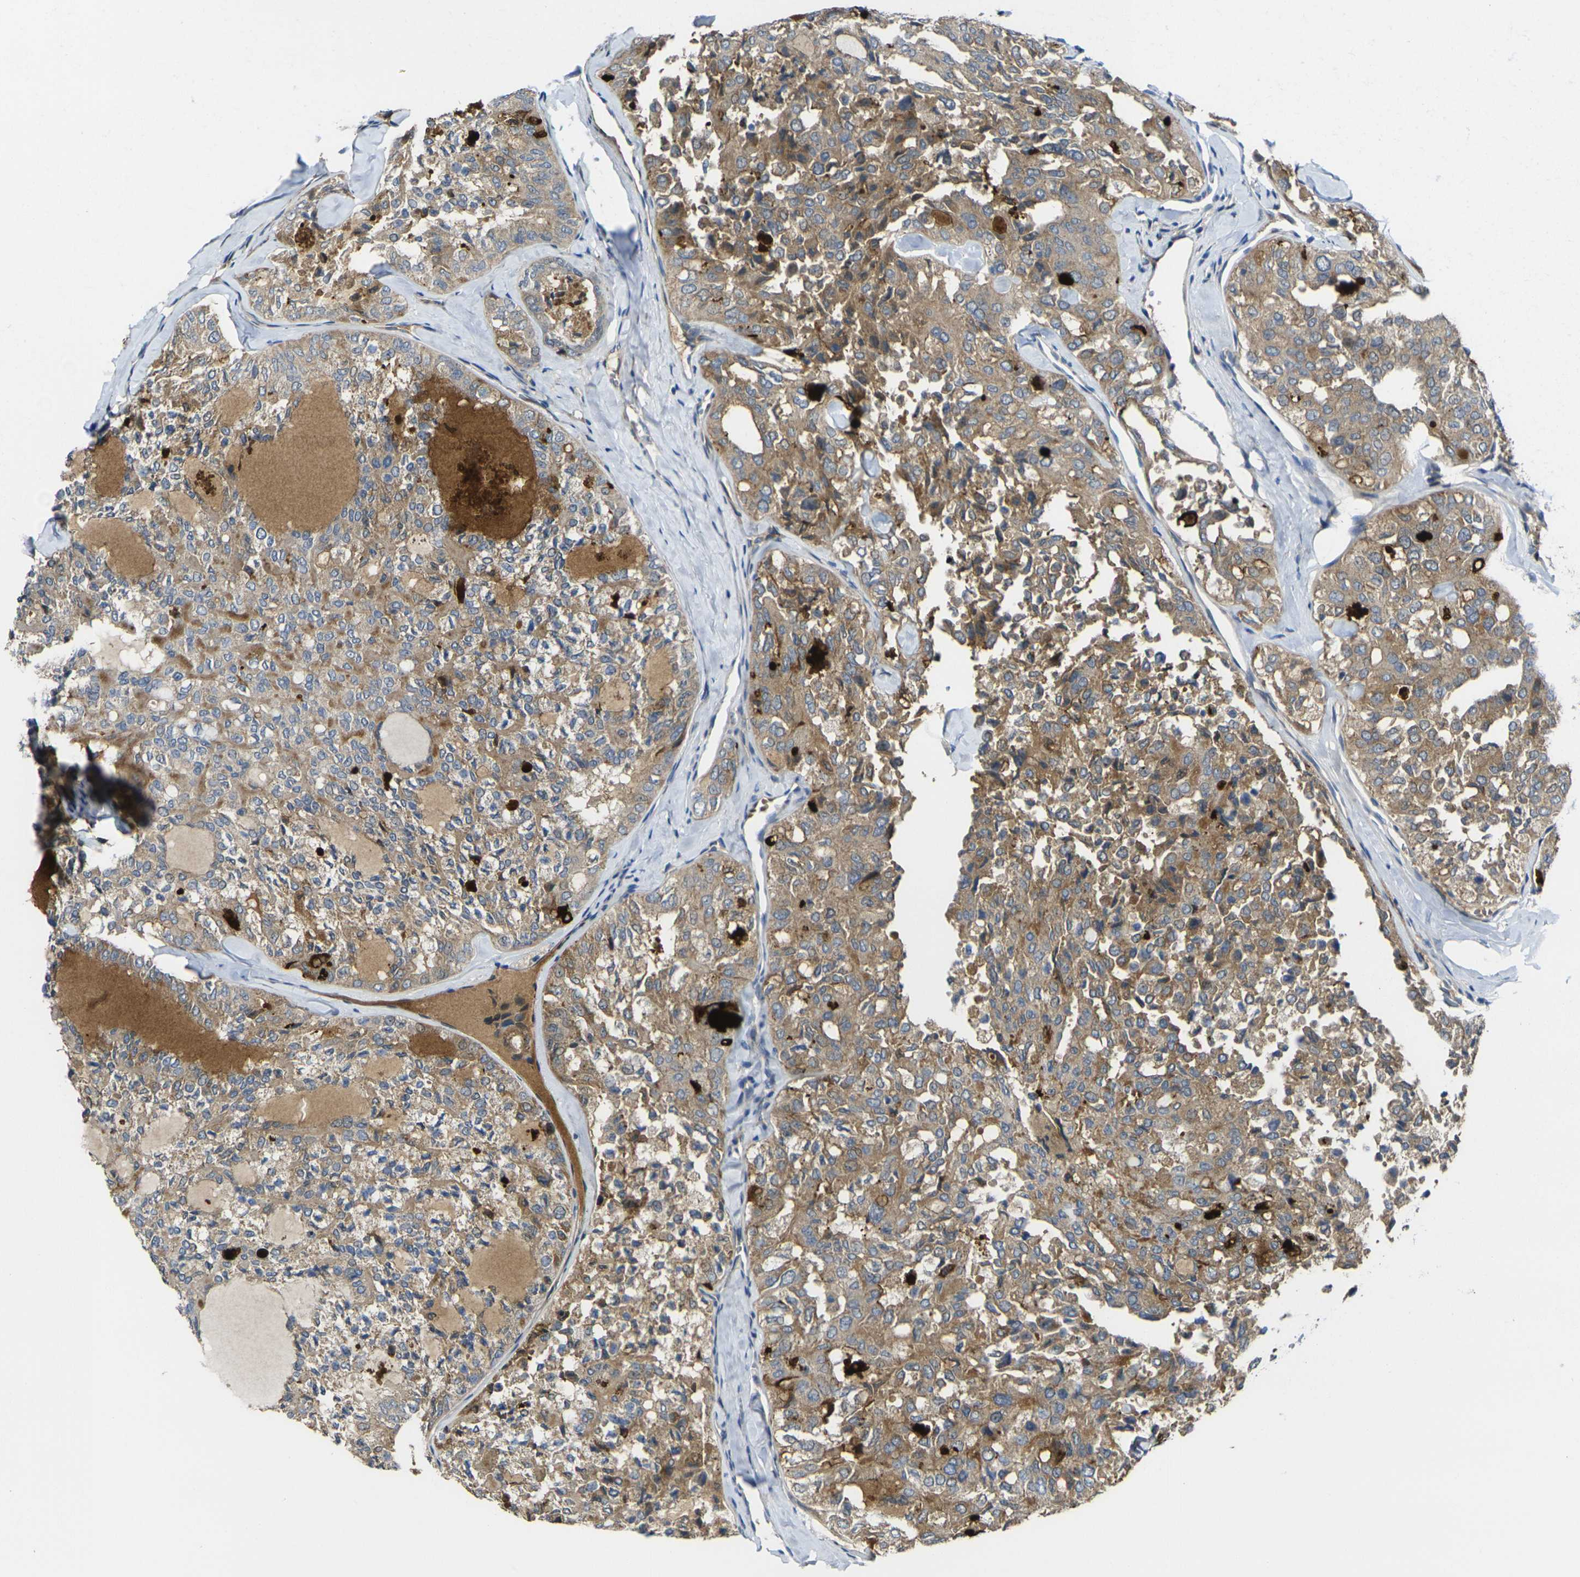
{"staining": {"intensity": "moderate", "quantity": ">75%", "location": "cytoplasmic/membranous"}, "tissue": "thyroid cancer", "cell_type": "Tumor cells", "image_type": "cancer", "snomed": [{"axis": "morphology", "description": "Follicular adenoma carcinoma, NOS"}, {"axis": "topography", "description": "Thyroid gland"}], "caption": "Protein staining of thyroid cancer (follicular adenoma carcinoma) tissue displays moderate cytoplasmic/membranous positivity in approximately >75% of tumor cells. (DAB (3,3'-diaminobenzidine) IHC, brown staining for protein, blue staining for nuclei).", "gene": "GNA12", "patient": {"sex": "male", "age": 75}}